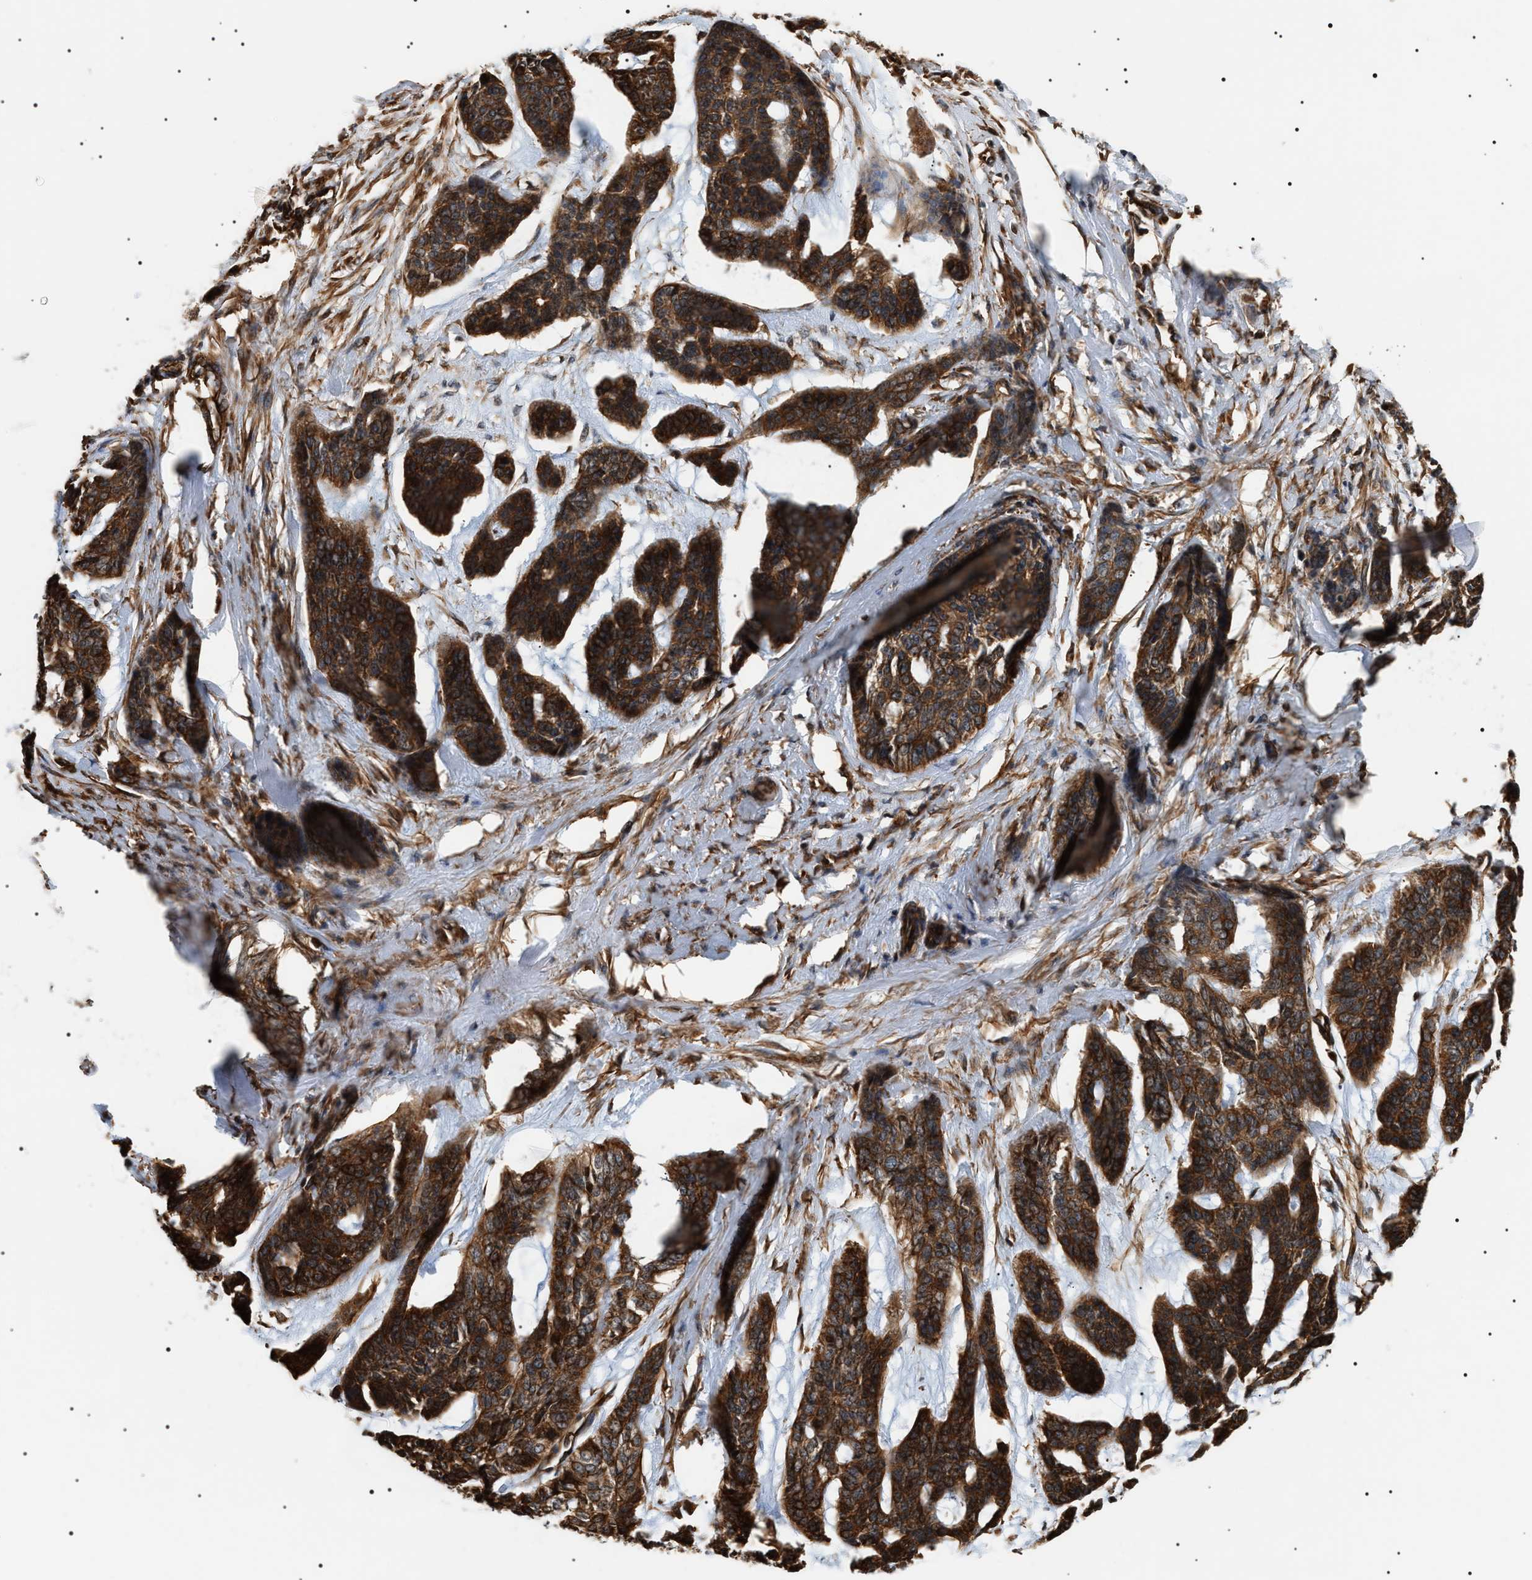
{"staining": {"intensity": "strong", "quantity": ">75%", "location": "cytoplasmic/membranous"}, "tissue": "skin cancer", "cell_type": "Tumor cells", "image_type": "cancer", "snomed": [{"axis": "morphology", "description": "Basal cell carcinoma"}, {"axis": "topography", "description": "Skin"}], "caption": "Protein staining reveals strong cytoplasmic/membranous staining in approximately >75% of tumor cells in basal cell carcinoma (skin). The staining was performed using DAB (3,3'-diaminobenzidine) to visualize the protein expression in brown, while the nuclei were stained in blue with hematoxylin (Magnification: 20x).", "gene": "SH3GLB2", "patient": {"sex": "female", "age": 64}}